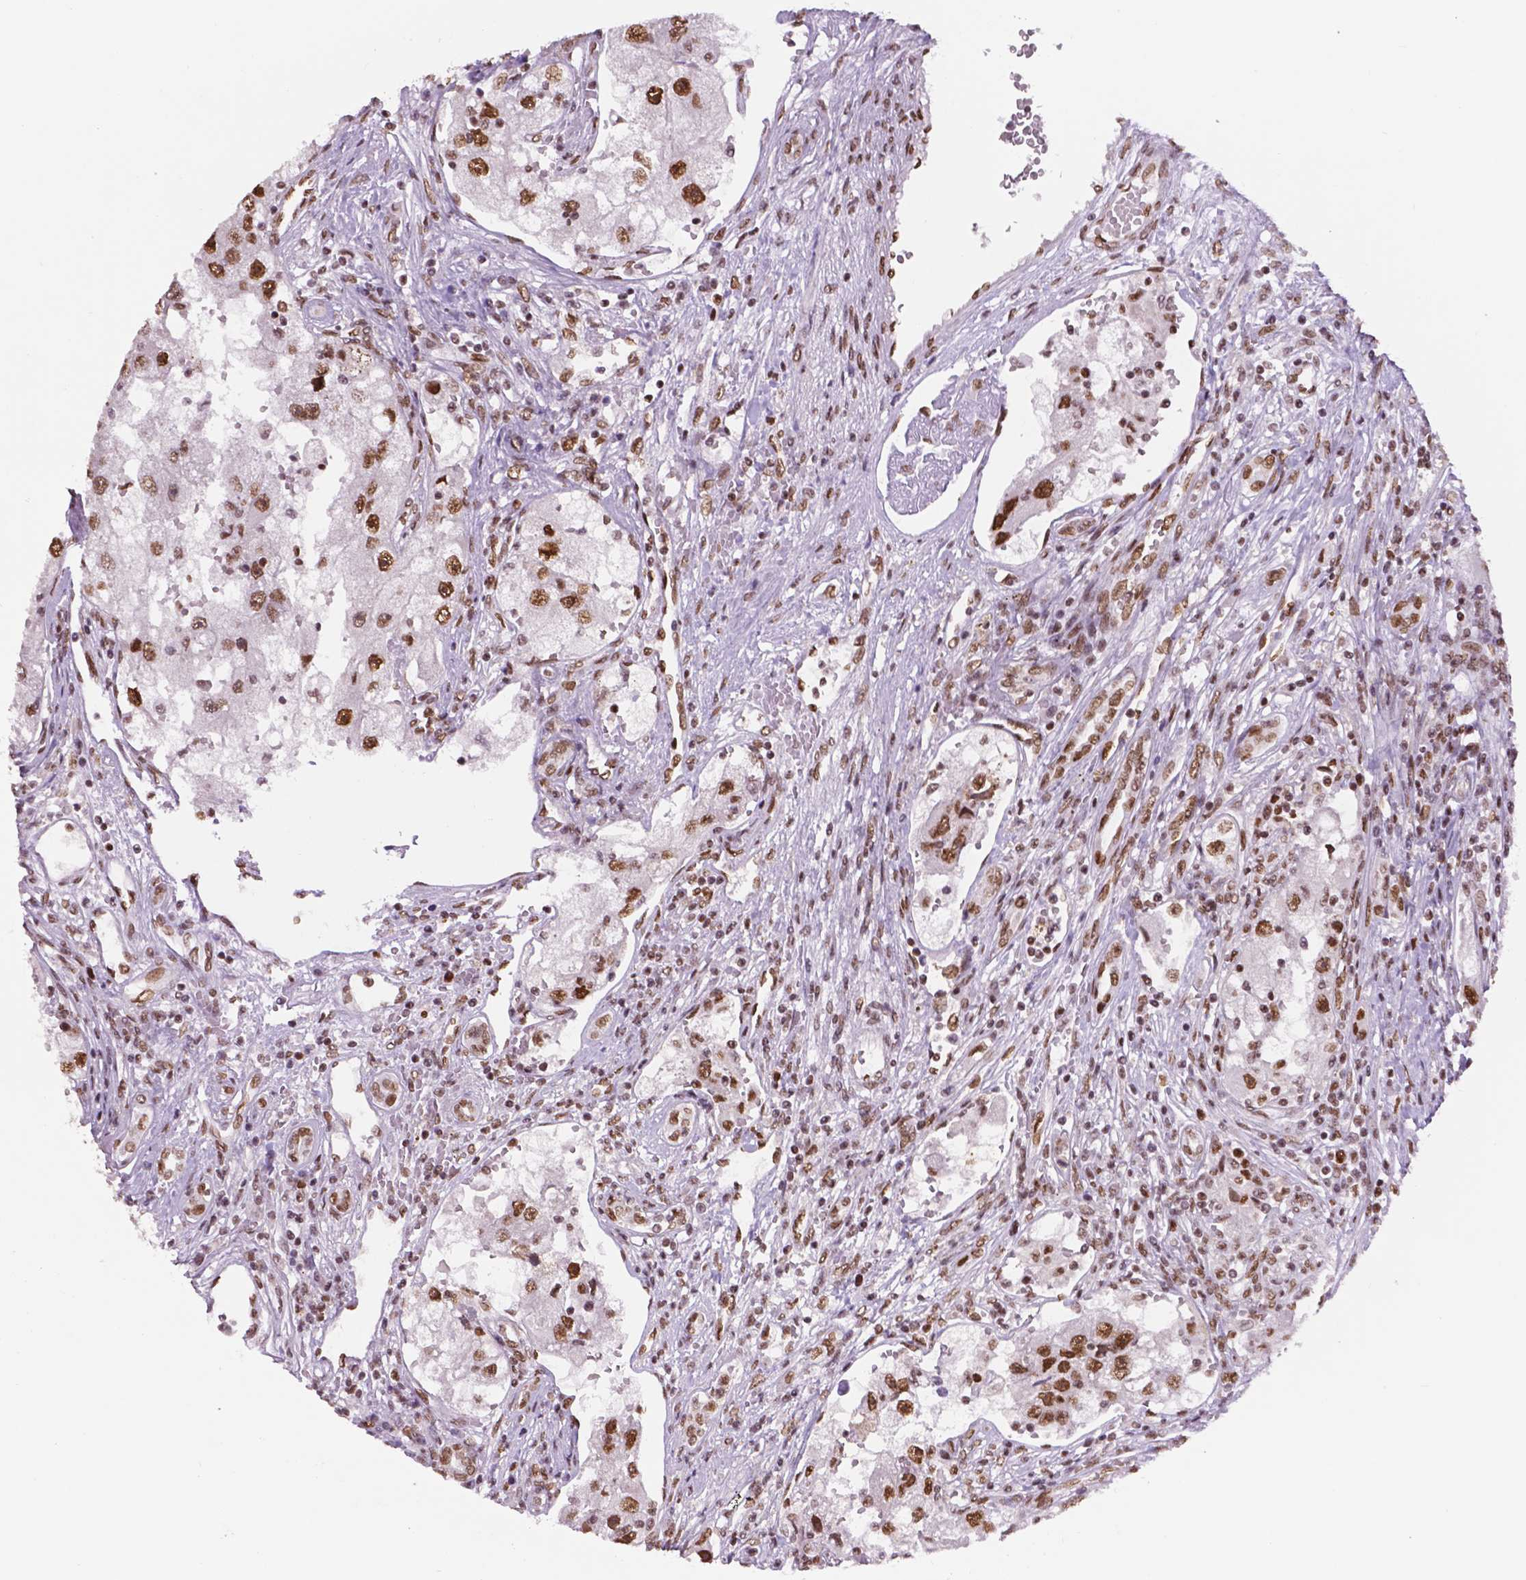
{"staining": {"intensity": "moderate", "quantity": "<25%", "location": "nuclear"}, "tissue": "renal cancer", "cell_type": "Tumor cells", "image_type": "cancer", "snomed": [{"axis": "morphology", "description": "Adenocarcinoma, NOS"}, {"axis": "topography", "description": "Kidney"}], "caption": "Protein staining of renal cancer (adenocarcinoma) tissue reveals moderate nuclear staining in about <25% of tumor cells.", "gene": "MLH1", "patient": {"sex": "male", "age": 63}}